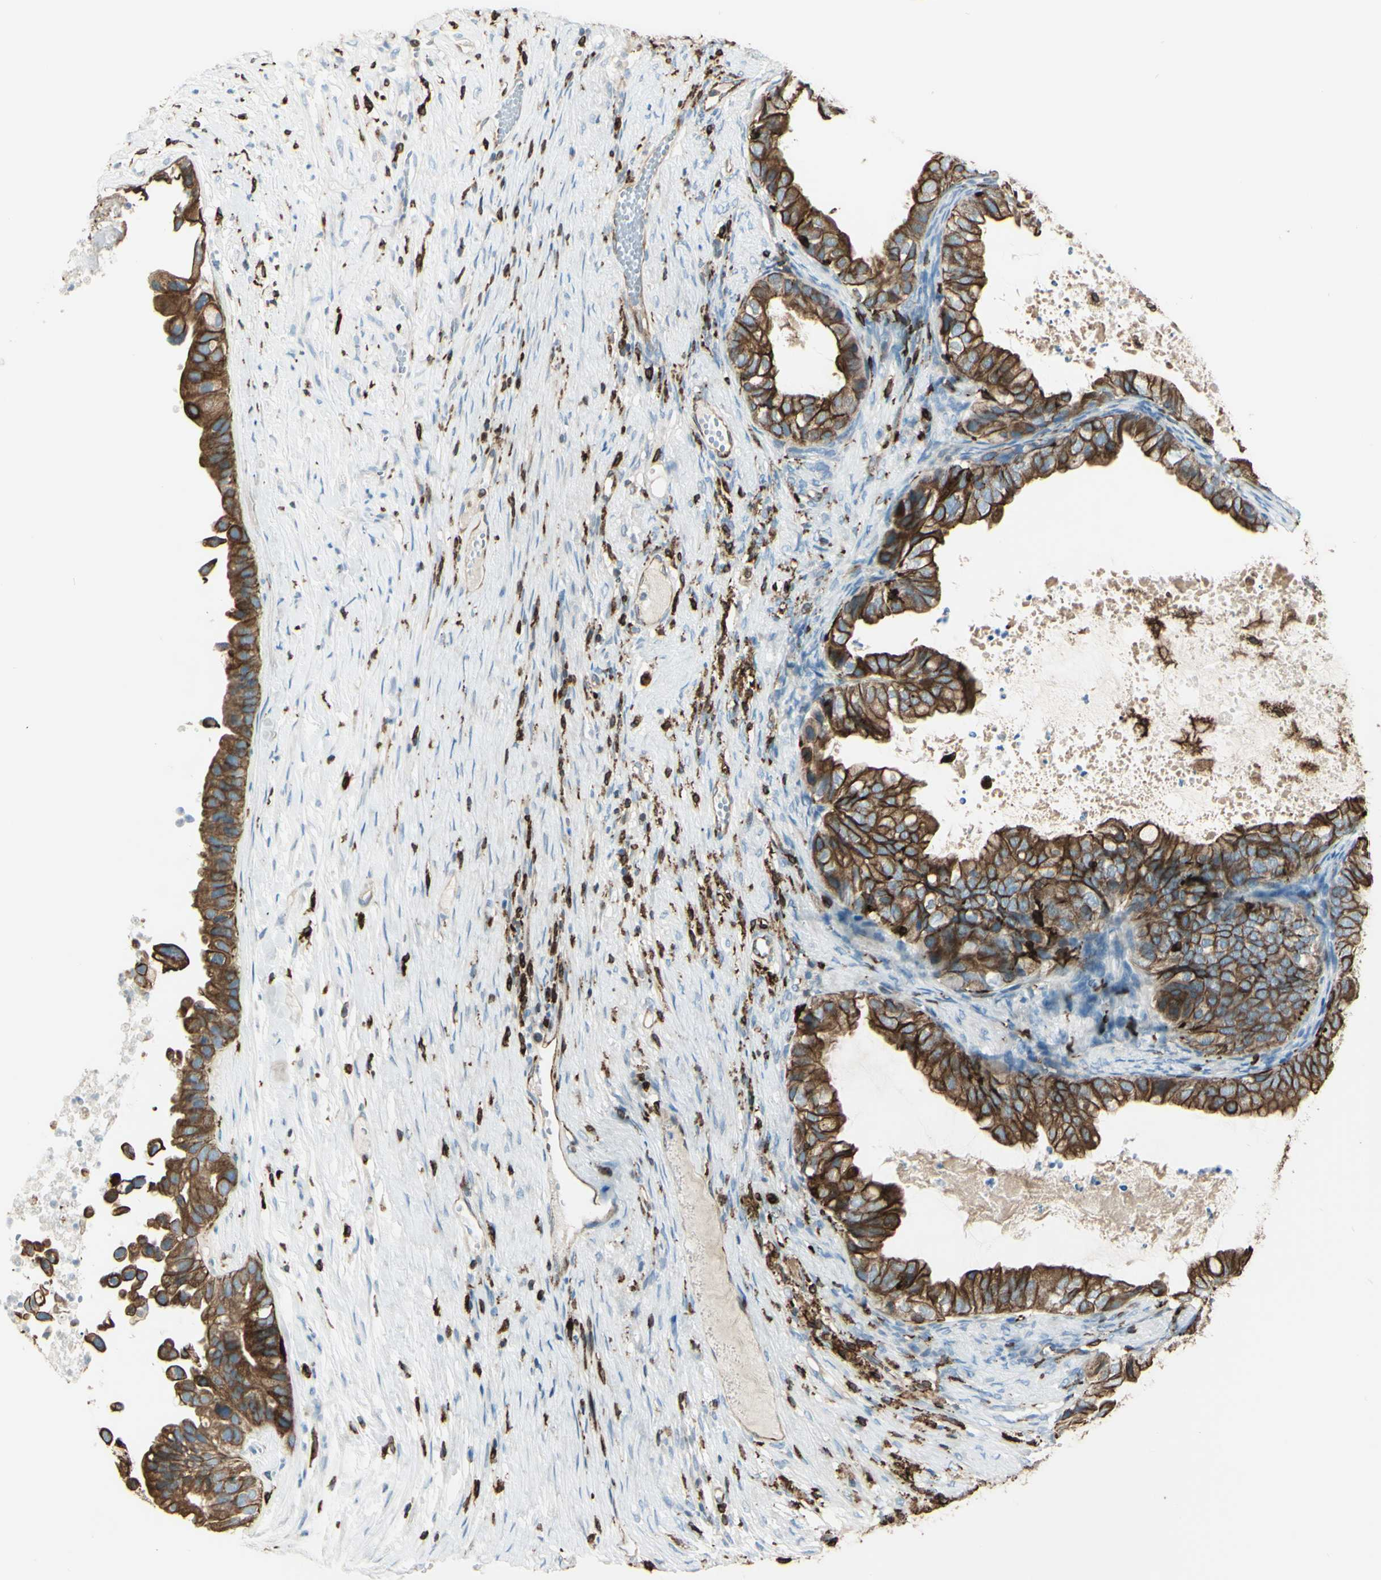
{"staining": {"intensity": "strong", "quantity": ">75%", "location": "cytoplasmic/membranous"}, "tissue": "ovarian cancer", "cell_type": "Tumor cells", "image_type": "cancer", "snomed": [{"axis": "morphology", "description": "Cystadenocarcinoma, mucinous, NOS"}, {"axis": "topography", "description": "Ovary"}], "caption": "The photomicrograph shows staining of ovarian mucinous cystadenocarcinoma, revealing strong cytoplasmic/membranous protein expression (brown color) within tumor cells.", "gene": "CD74", "patient": {"sex": "female", "age": 80}}